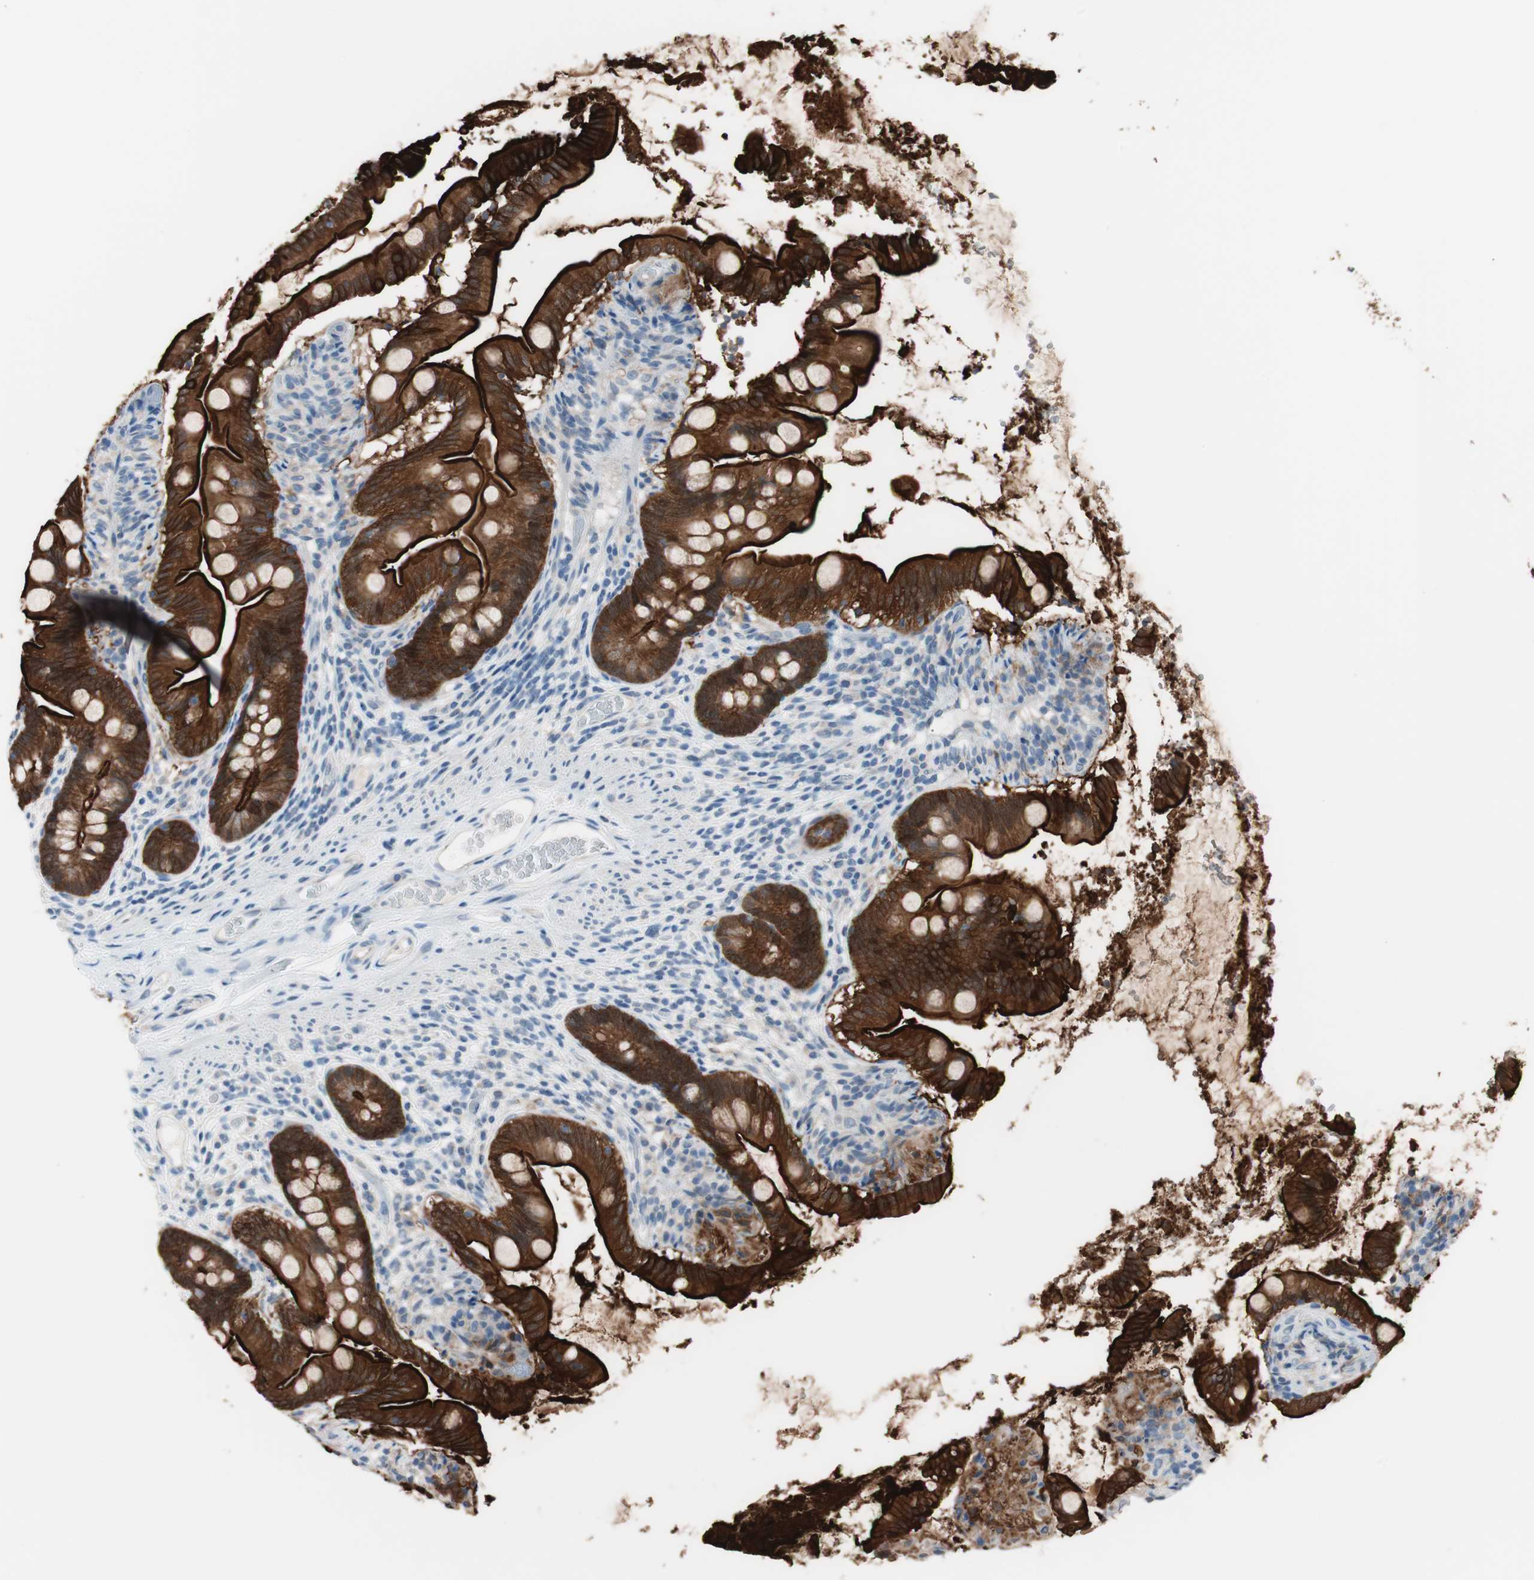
{"staining": {"intensity": "strong", "quantity": ">75%", "location": "cytoplasmic/membranous"}, "tissue": "small intestine", "cell_type": "Glandular cells", "image_type": "normal", "snomed": [{"axis": "morphology", "description": "Normal tissue, NOS"}, {"axis": "topography", "description": "Small intestine"}], "caption": "A micrograph of human small intestine stained for a protein displays strong cytoplasmic/membranous brown staining in glandular cells. (DAB (3,3'-diaminobenzidine) = brown stain, brightfield microscopy at high magnification).", "gene": "VIL1", "patient": {"sex": "female", "age": 56}}